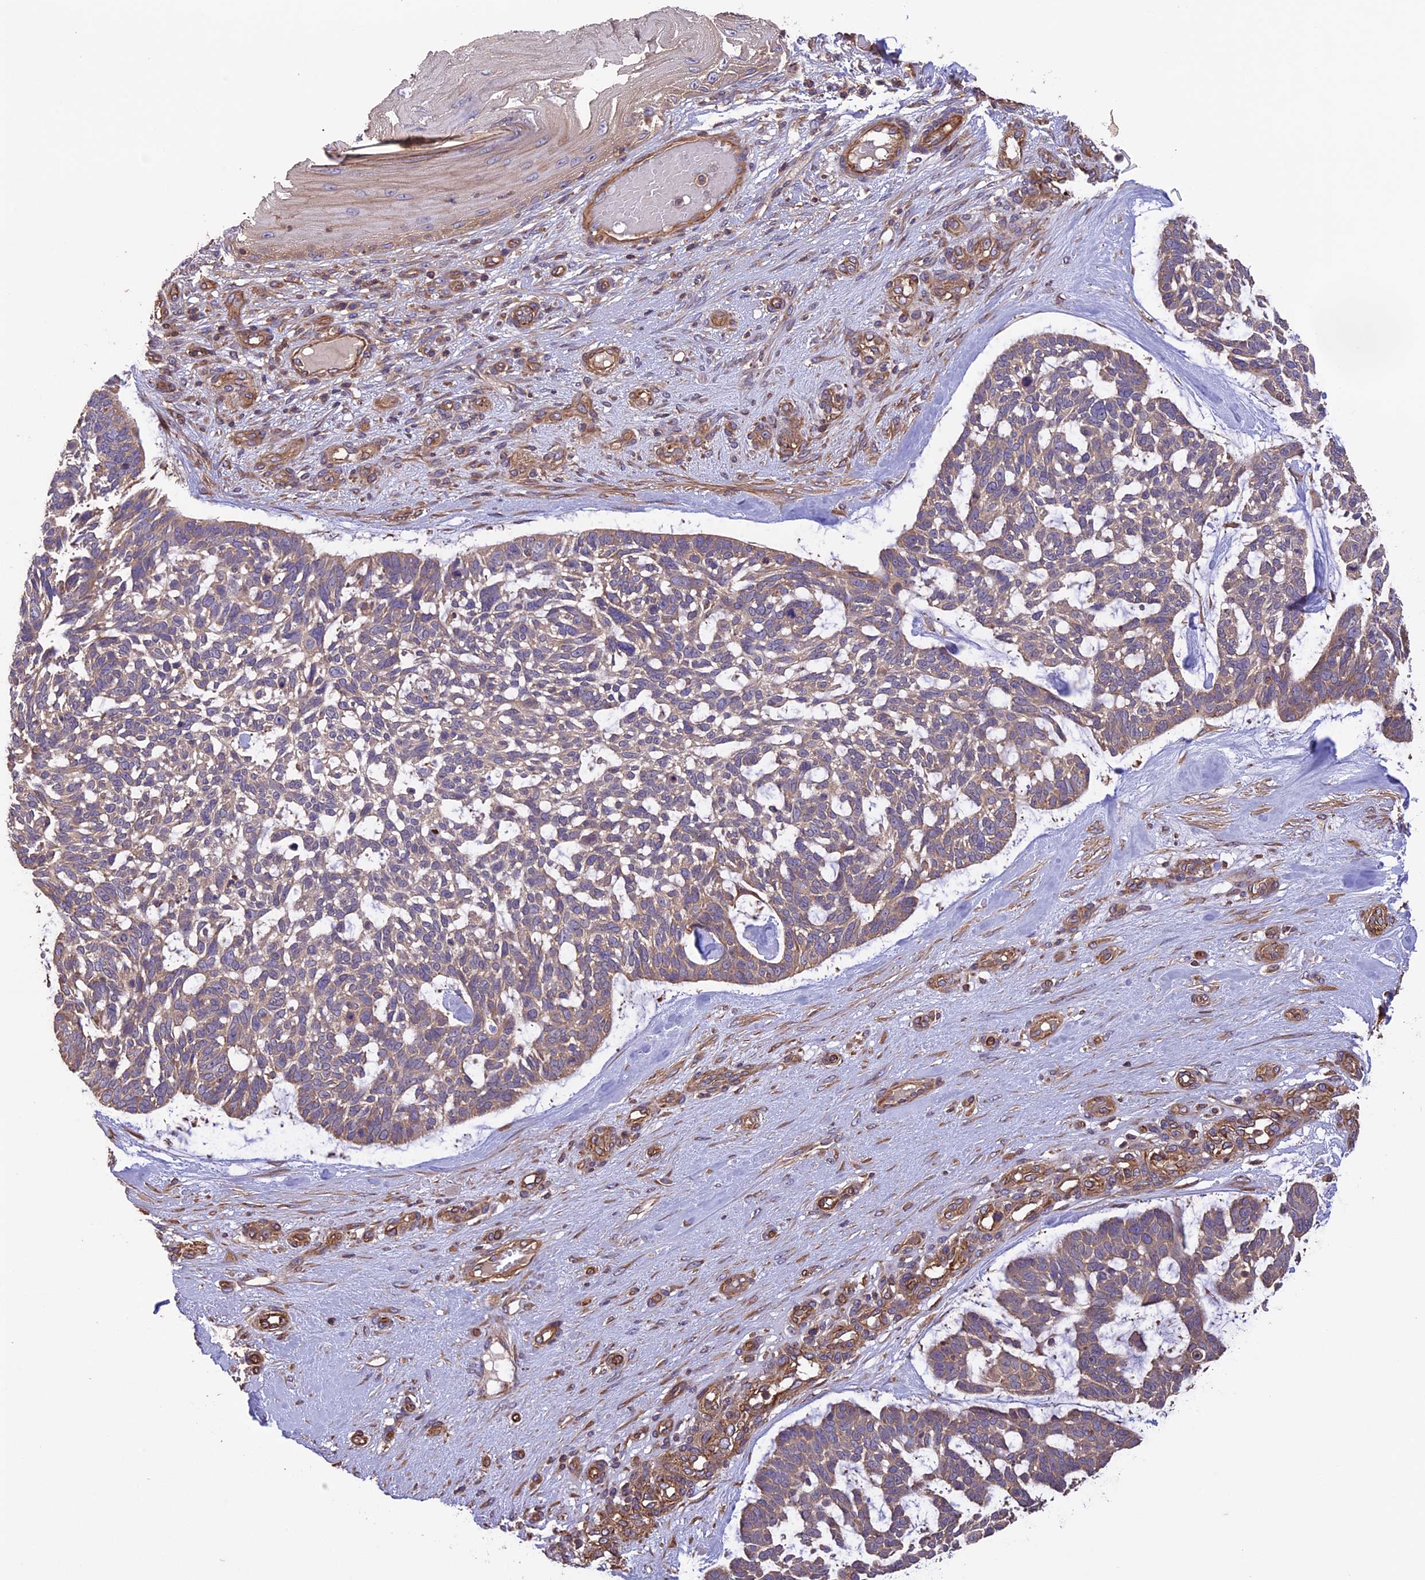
{"staining": {"intensity": "weak", "quantity": "<25%", "location": "cytoplasmic/membranous"}, "tissue": "skin cancer", "cell_type": "Tumor cells", "image_type": "cancer", "snomed": [{"axis": "morphology", "description": "Basal cell carcinoma"}, {"axis": "topography", "description": "Skin"}], "caption": "The photomicrograph demonstrates no staining of tumor cells in skin basal cell carcinoma.", "gene": "GAS8", "patient": {"sex": "male", "age": 88}}